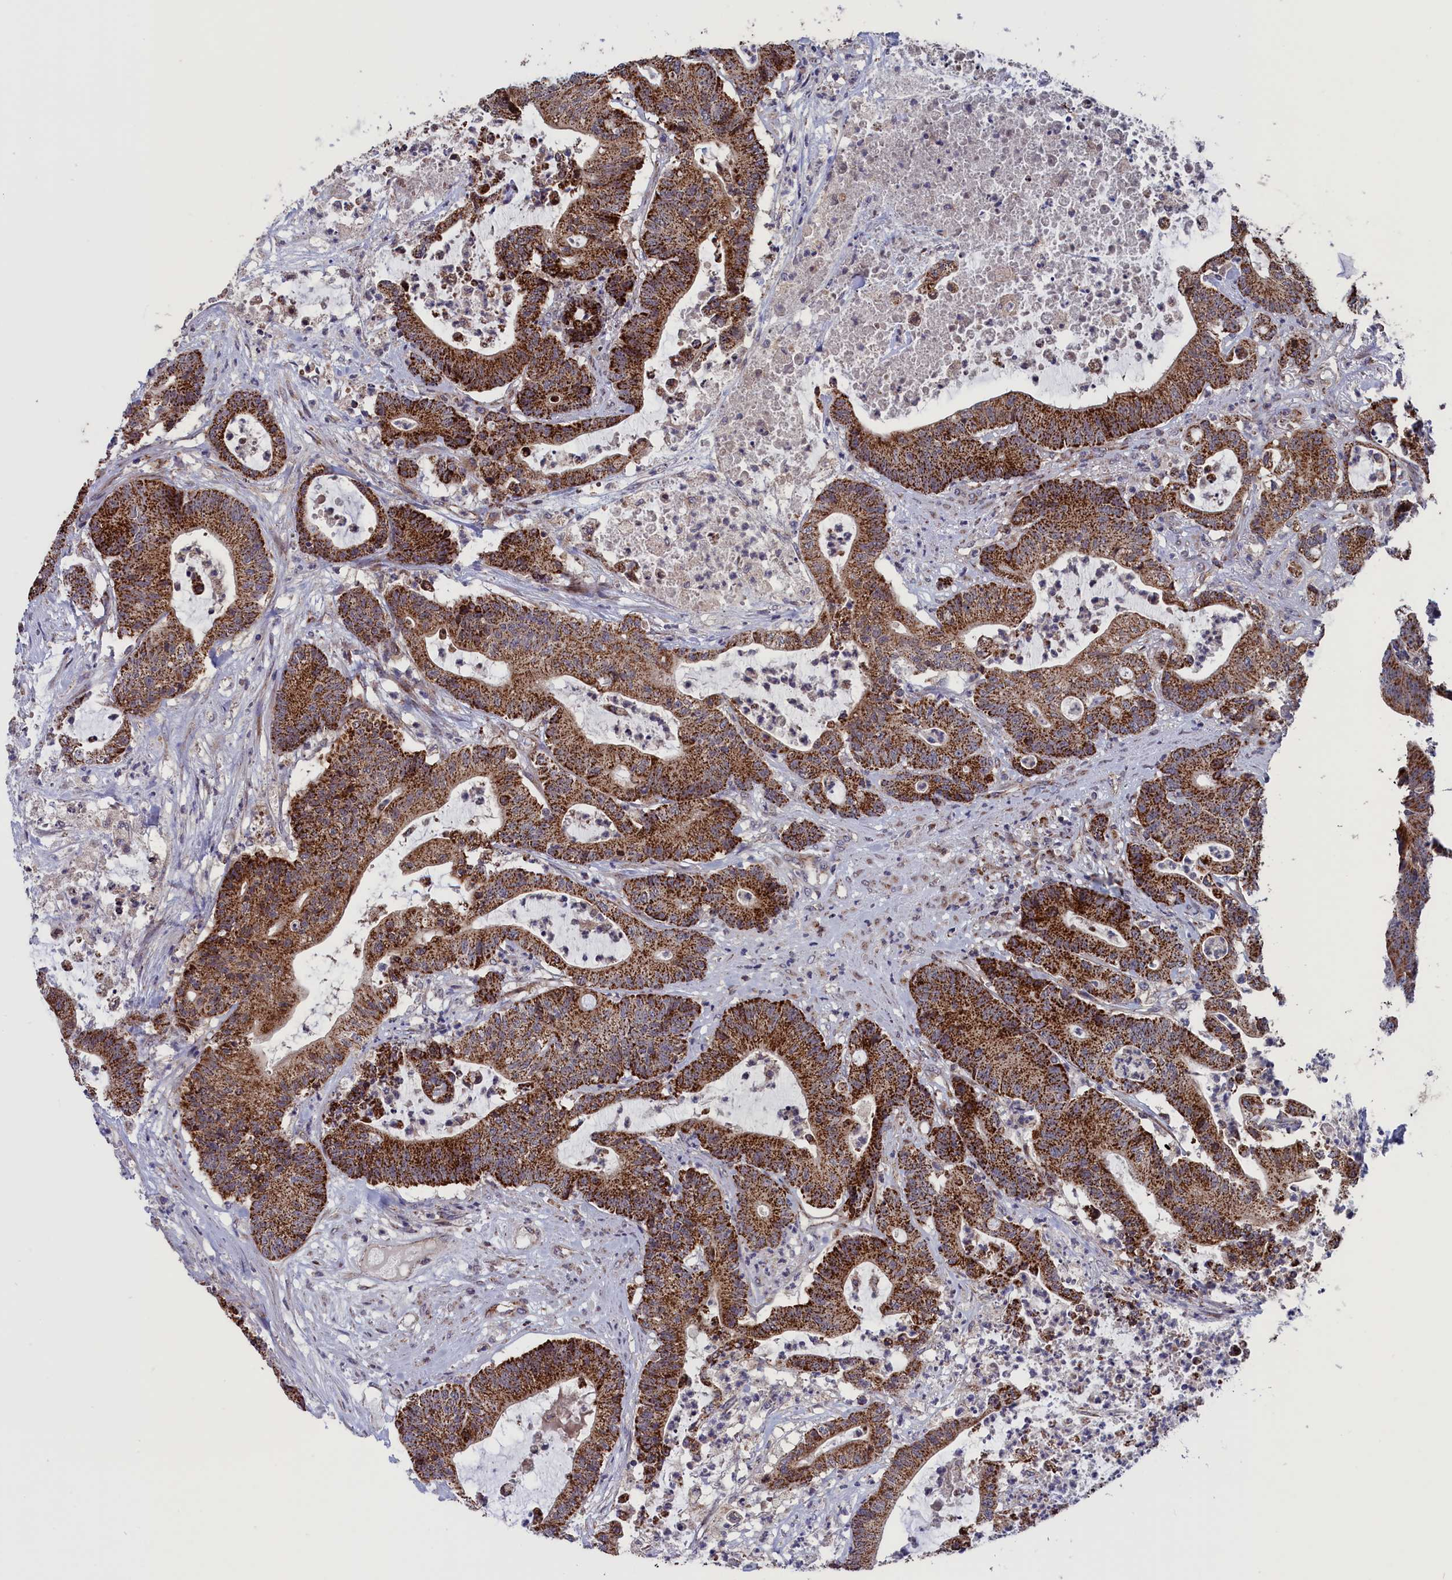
{"staining": {"intensity": "strong", "quantity": ">75%", "location": "cytoplasmic/membranous"}, "tissue": "colorectal cancer", "cell_type": "Tumor cells", "image_type": "cancer", "snomed": [{"axis": "morphology", "description": "Adenocarcinoma, NOS"}, {"axis": "topography", "description": "Colon"}], "caption": "Protein expression analysis of colorectal cancer exhibits strong cytoplasmic/membranous positivity in about >75% of tumor cells.", "gene": "TIMM44", "patient": {"sex": "female", "age": 84}}